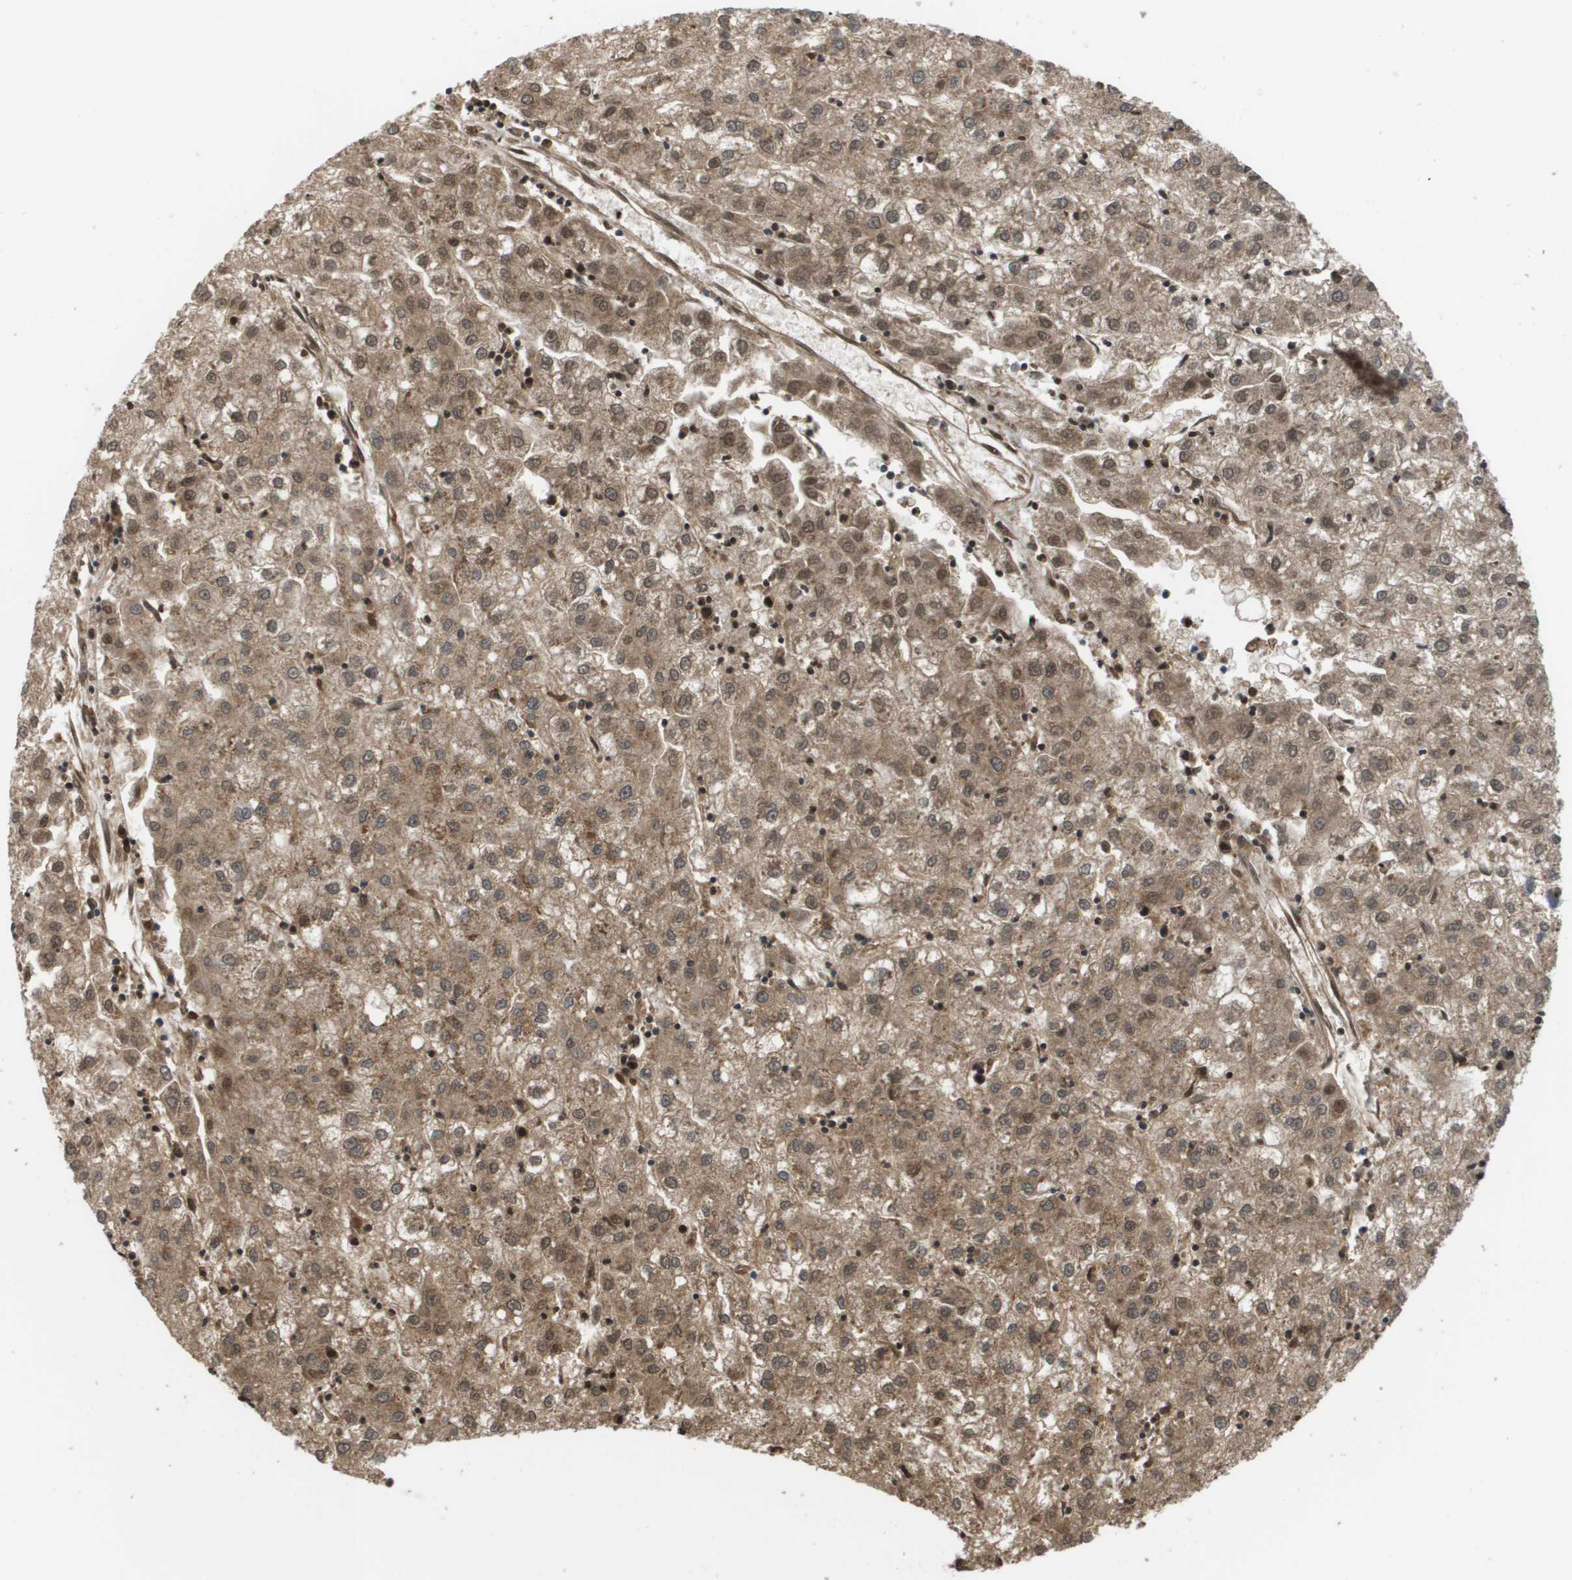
{"staining": {"intensity": "moderate", "quantity": ">75%", "location": "cytoplasmic/membranous"}, "tissue": "liver cancer", "cell_type": "Tumor cells", "image_type": "cancer", "snomed": [{"axis": "morphology", "description": "Carcinoma, Hepatocellular, NOS"}, {"axis": "topography", "description": "Liver"}], "caption": "Tumor cells demonstrate medium levels of moderate cytoplasmic/membranous staining in about >75% of cells in human liver cancer (hepatocellular carcinoma).", "gene": "PRCC", "patient": {"sex": "male", "age": 72}}